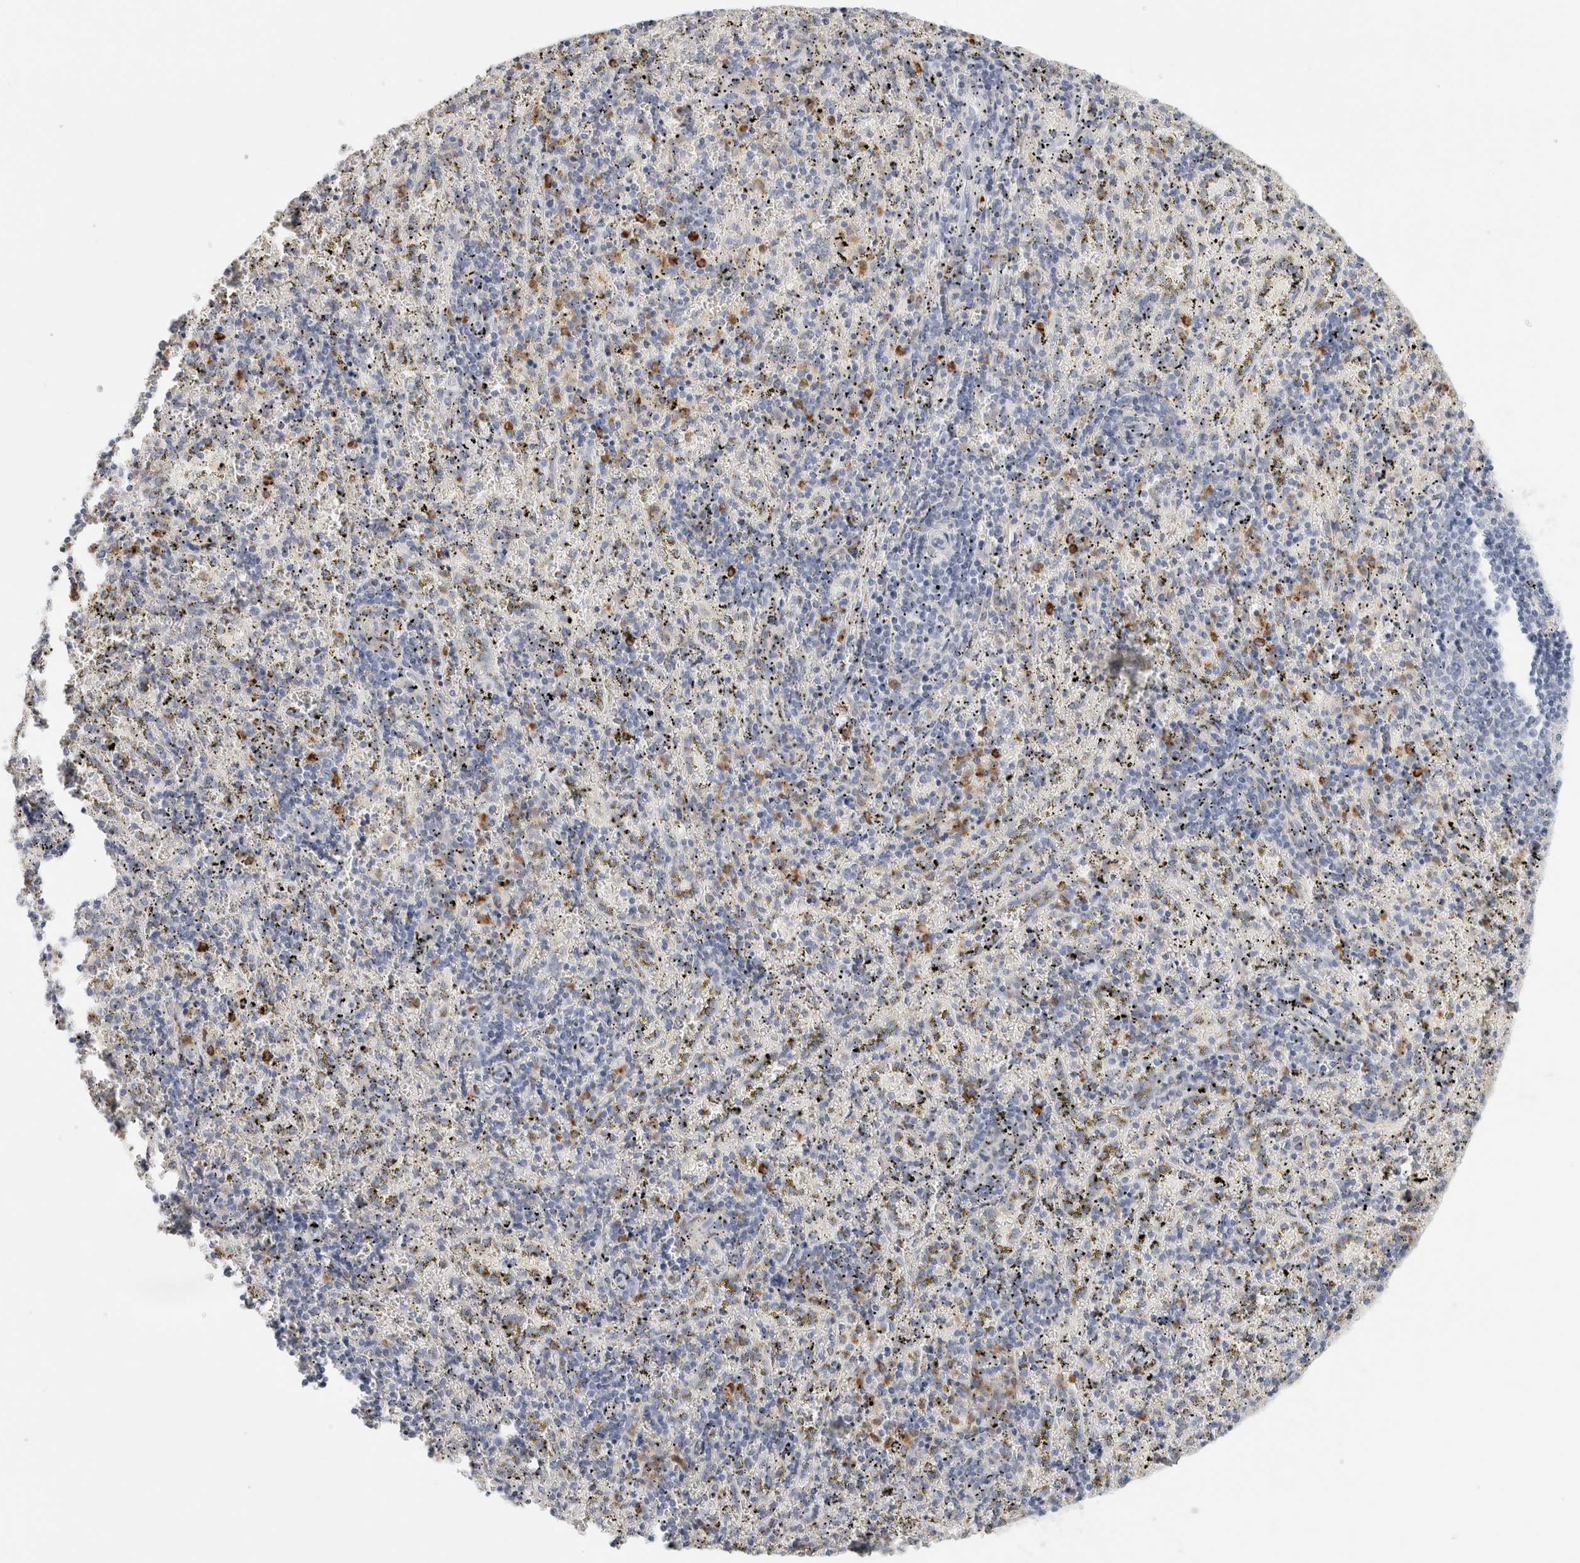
{"staining": {"intensity": "strong", "quantity": "25%-75%", "location": "cytoplasmic/membranous"}, "tissue": "spleen", "cell_type": "Cells in red pulp", "image_type": "normal", "snomed": [{"axis": "morphology", "description": "Normal tissue, NOS"}, {"axis": "topography", "description": "Spleen"}], "caption": "Spleen stained with DAB immunohistochemistry displays high levels of strong cytoplasmic/membranous expression in approximately 25%-75% of cells in red pulp.", "gene": "FGL2", "patient": {"sex": "male", "age": 11}}